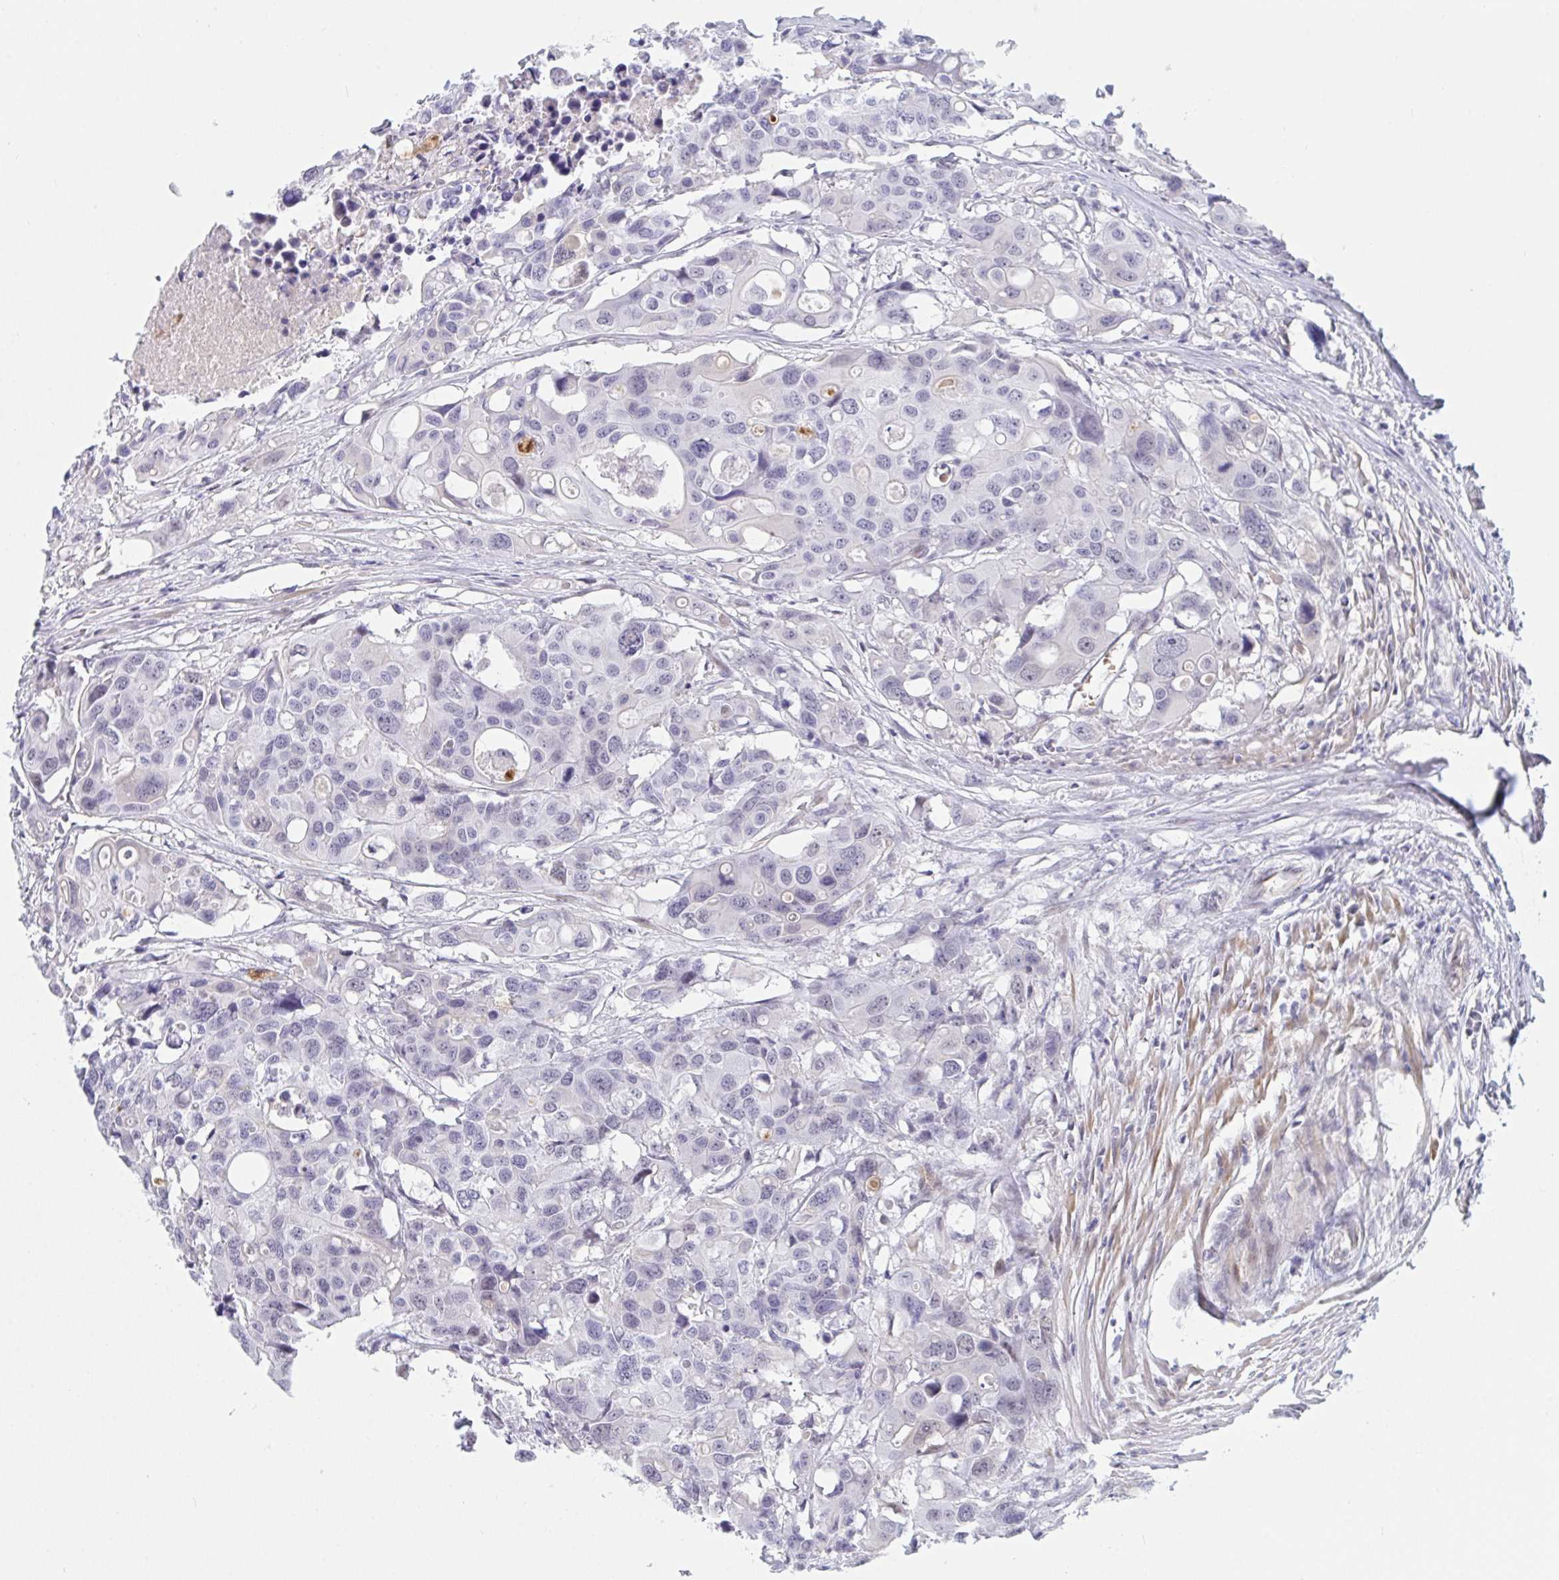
{"staining": {"intensity": "negative", "quantity": "none", "location": "none"}, "tissue": "colorectal cancer", "cell_type": "Tumor cells", "image_type": "cancer", "snomed": [{"axis": "morphology", "description": "Adenocarcinoma, NOS"}, {"axis": "topography", "description": "Colon"}], "caption": "Immunohistochemical staining of human colorectal adenocarcinoma demonstrates no significant staining in tumor cells.", "gene": "DSCAML1", "patient": {"sex": "male", "age": 77}}